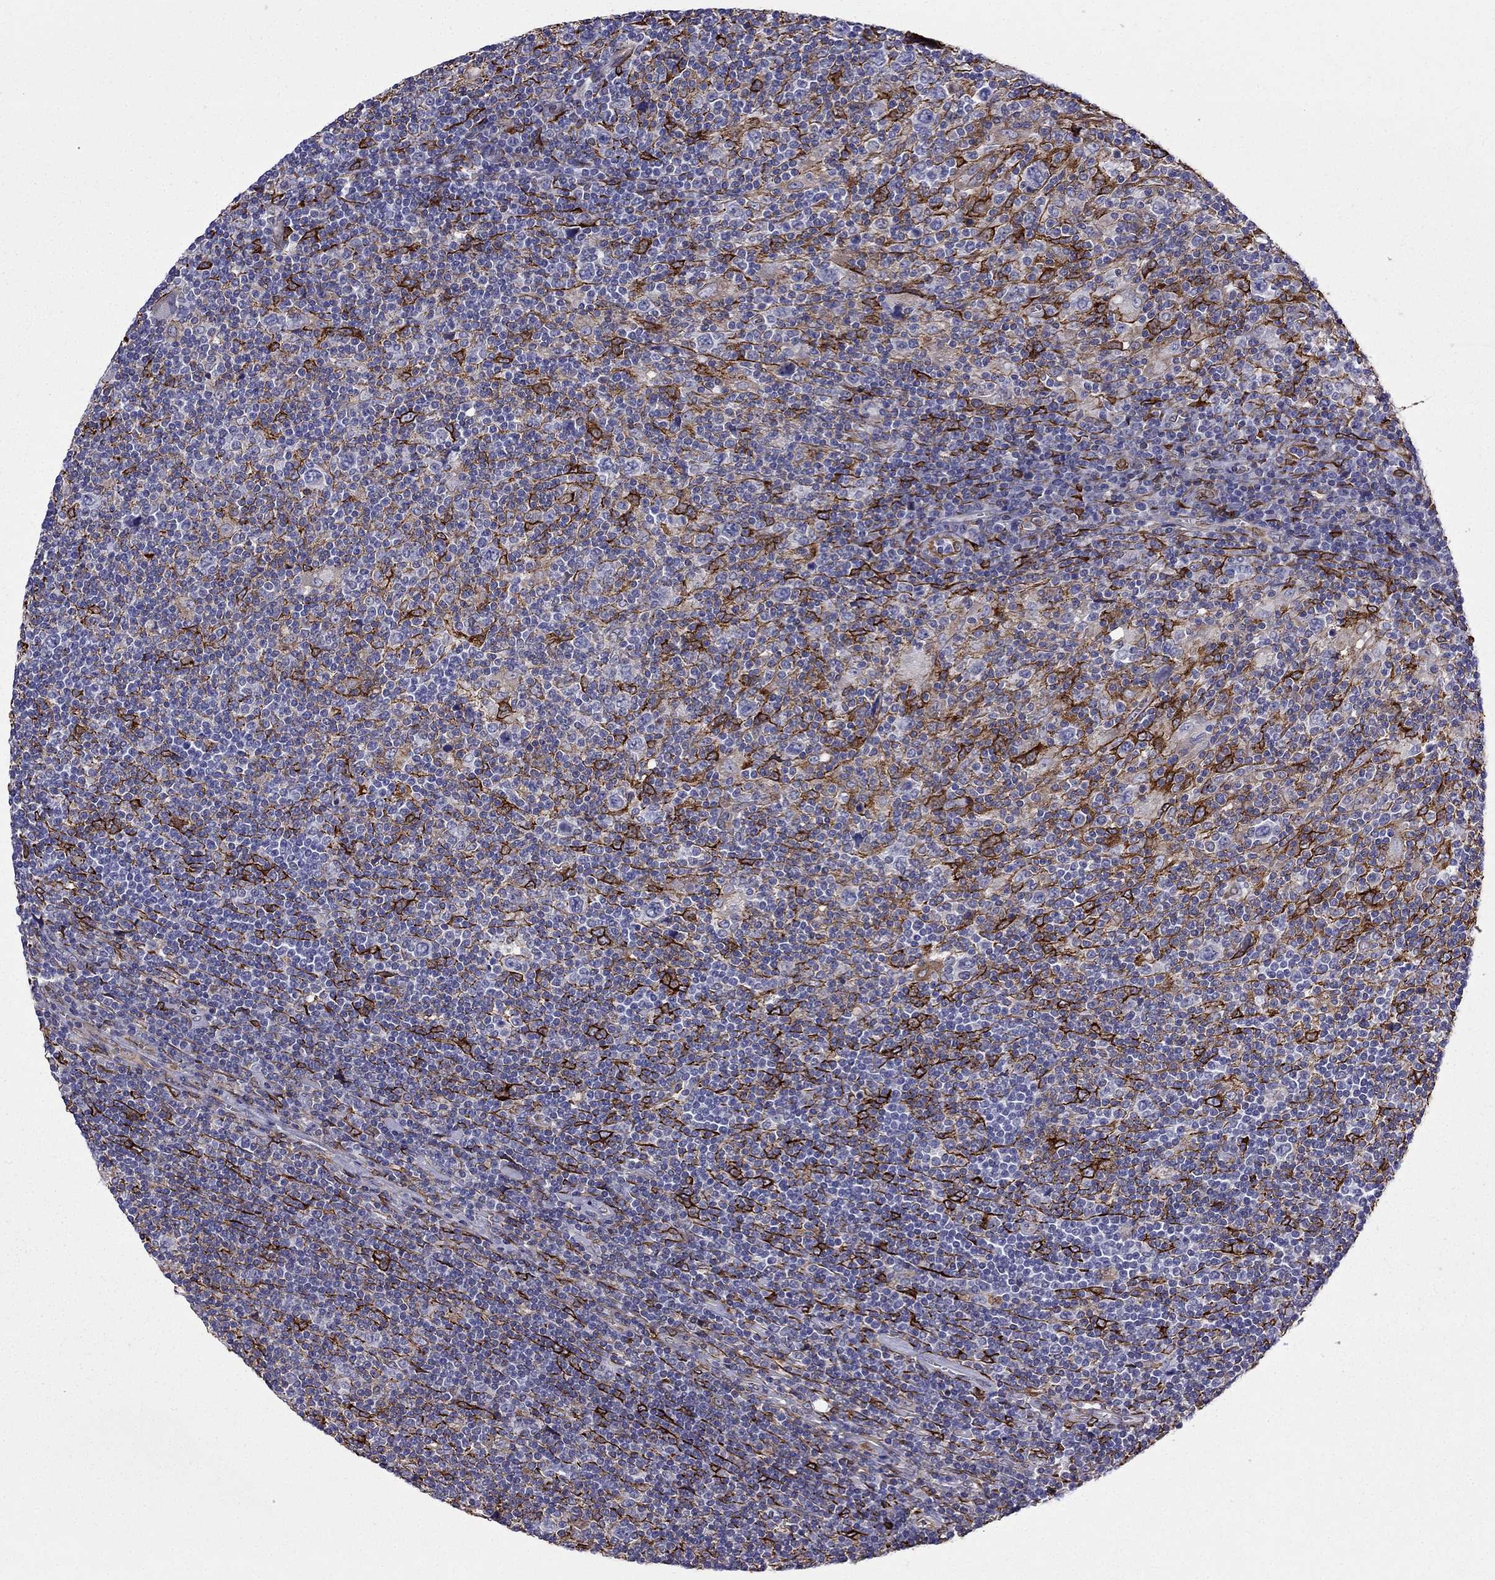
{"staining": {"intensity": "negative", "quantity": "none", "location": "none"}, "tissue": "lymphoma", "cell_type": "Tumor cells", "image_type": "cancer", "snomed": [{"axis": "morphology", "description": "Hodgkin's disease, NOS"}, {"axis": "topography", "description": "Lymph node"}], "caption": "The IHC histopathology image has no significant staining in tumor cells of lymphoma tissue.", "gene": "GNAL", "patient": {"sex": "male", "age": 40}}